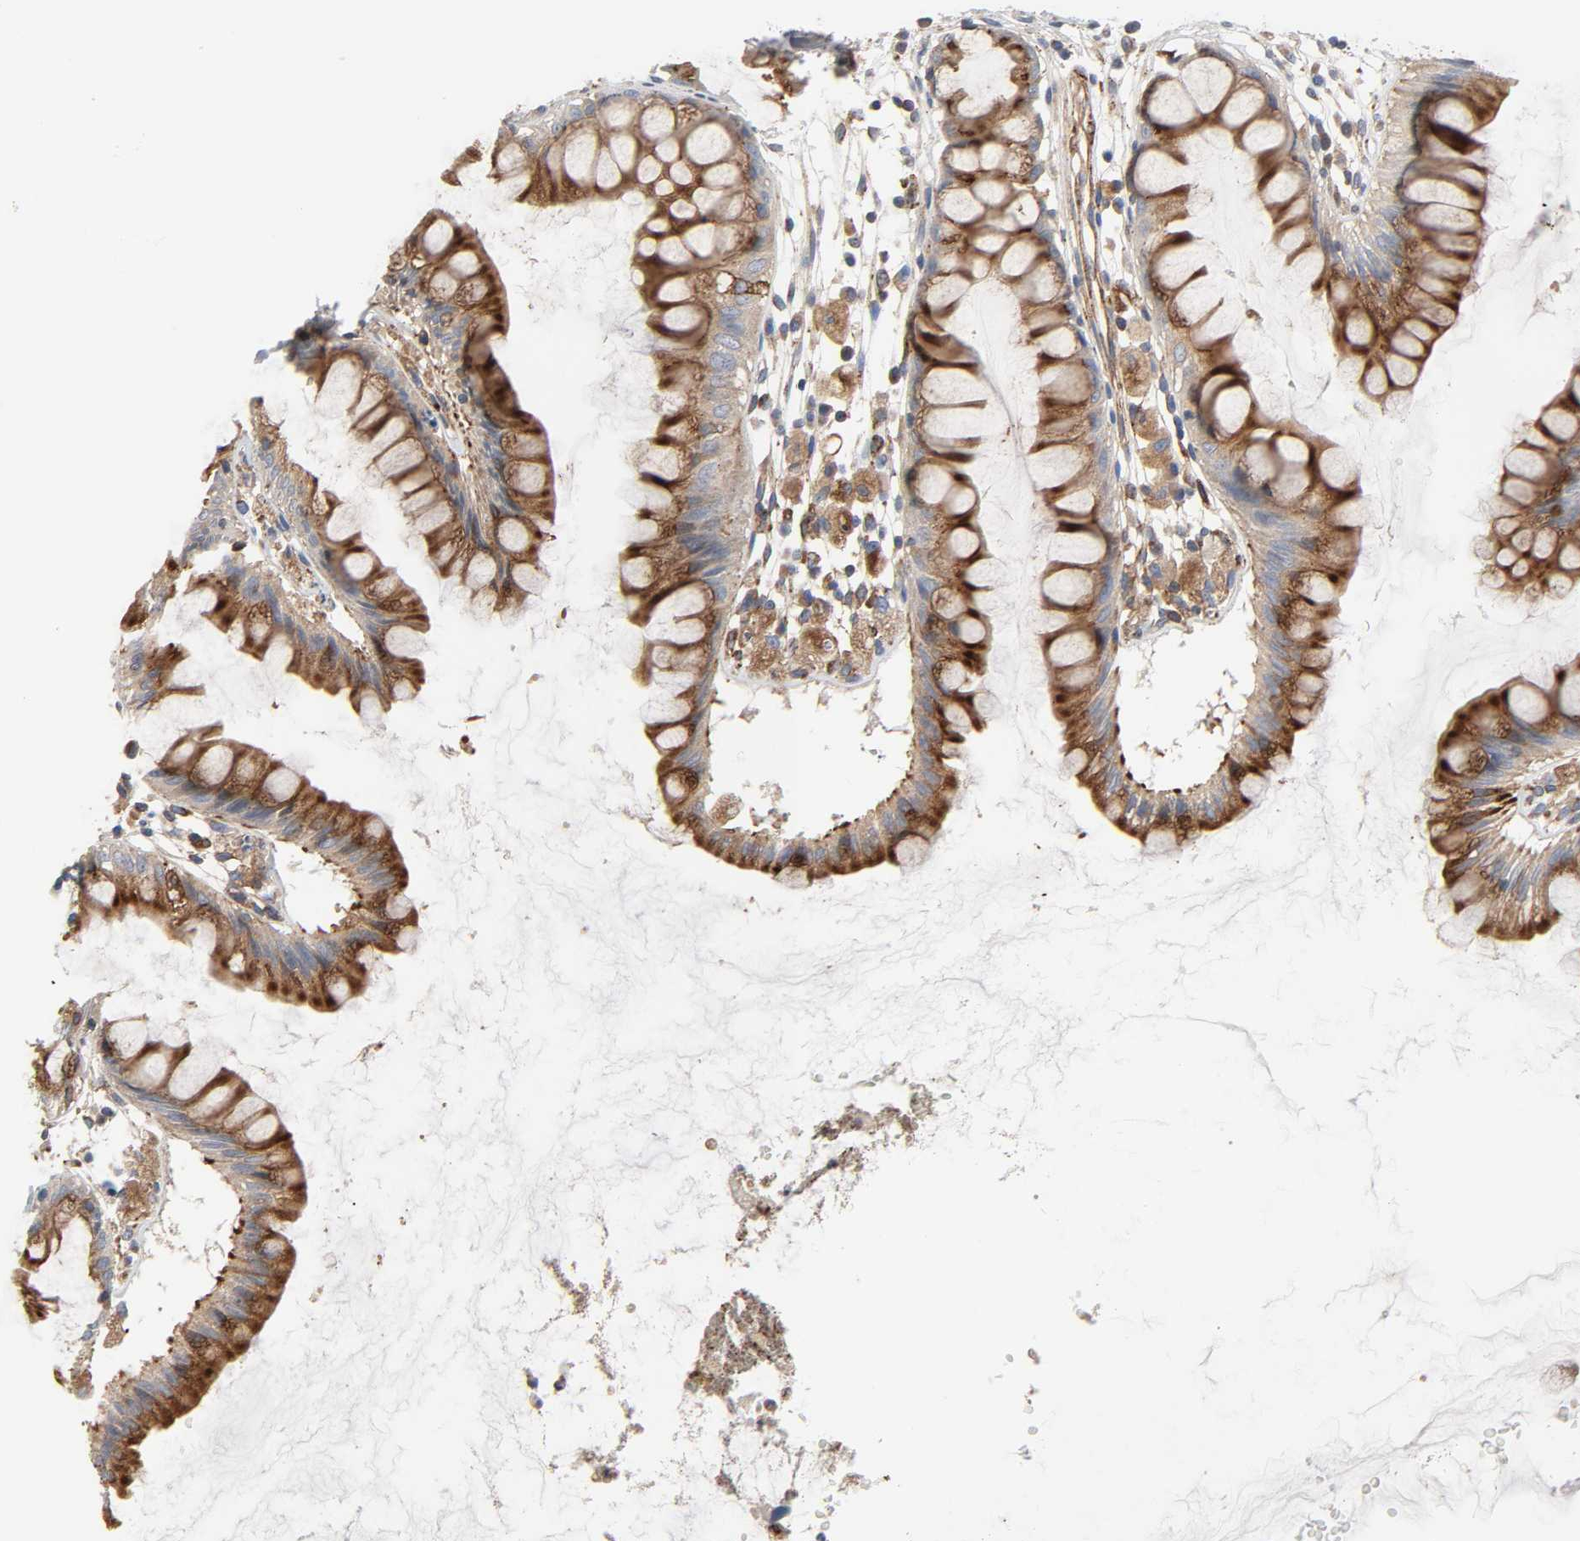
{"staining": {"intensity": "strong", "quantity": ">75%", "location": "cytoplasmic/membranous"}, "tissue": "rectum", "cell_type": "Glandular cells", "image_type": "normal", "snomed": [{"axis": "morphology", "description": "Normal tissue, NOS"}, {"axis": "morphology", "description": "Adenocarcinoma, NOS"}, {"axis": "topography", "description": "Rectum"}], "caption": "A high-resolution image shows immunohistochemistry (IHC) staining of unremarkable rectum, which displays strong cytoplasmic/membranous staining in approximately >75% of glandular cells.", "gene": "ARHGAP1", "patient": {"sex": "female", "age": 65}}